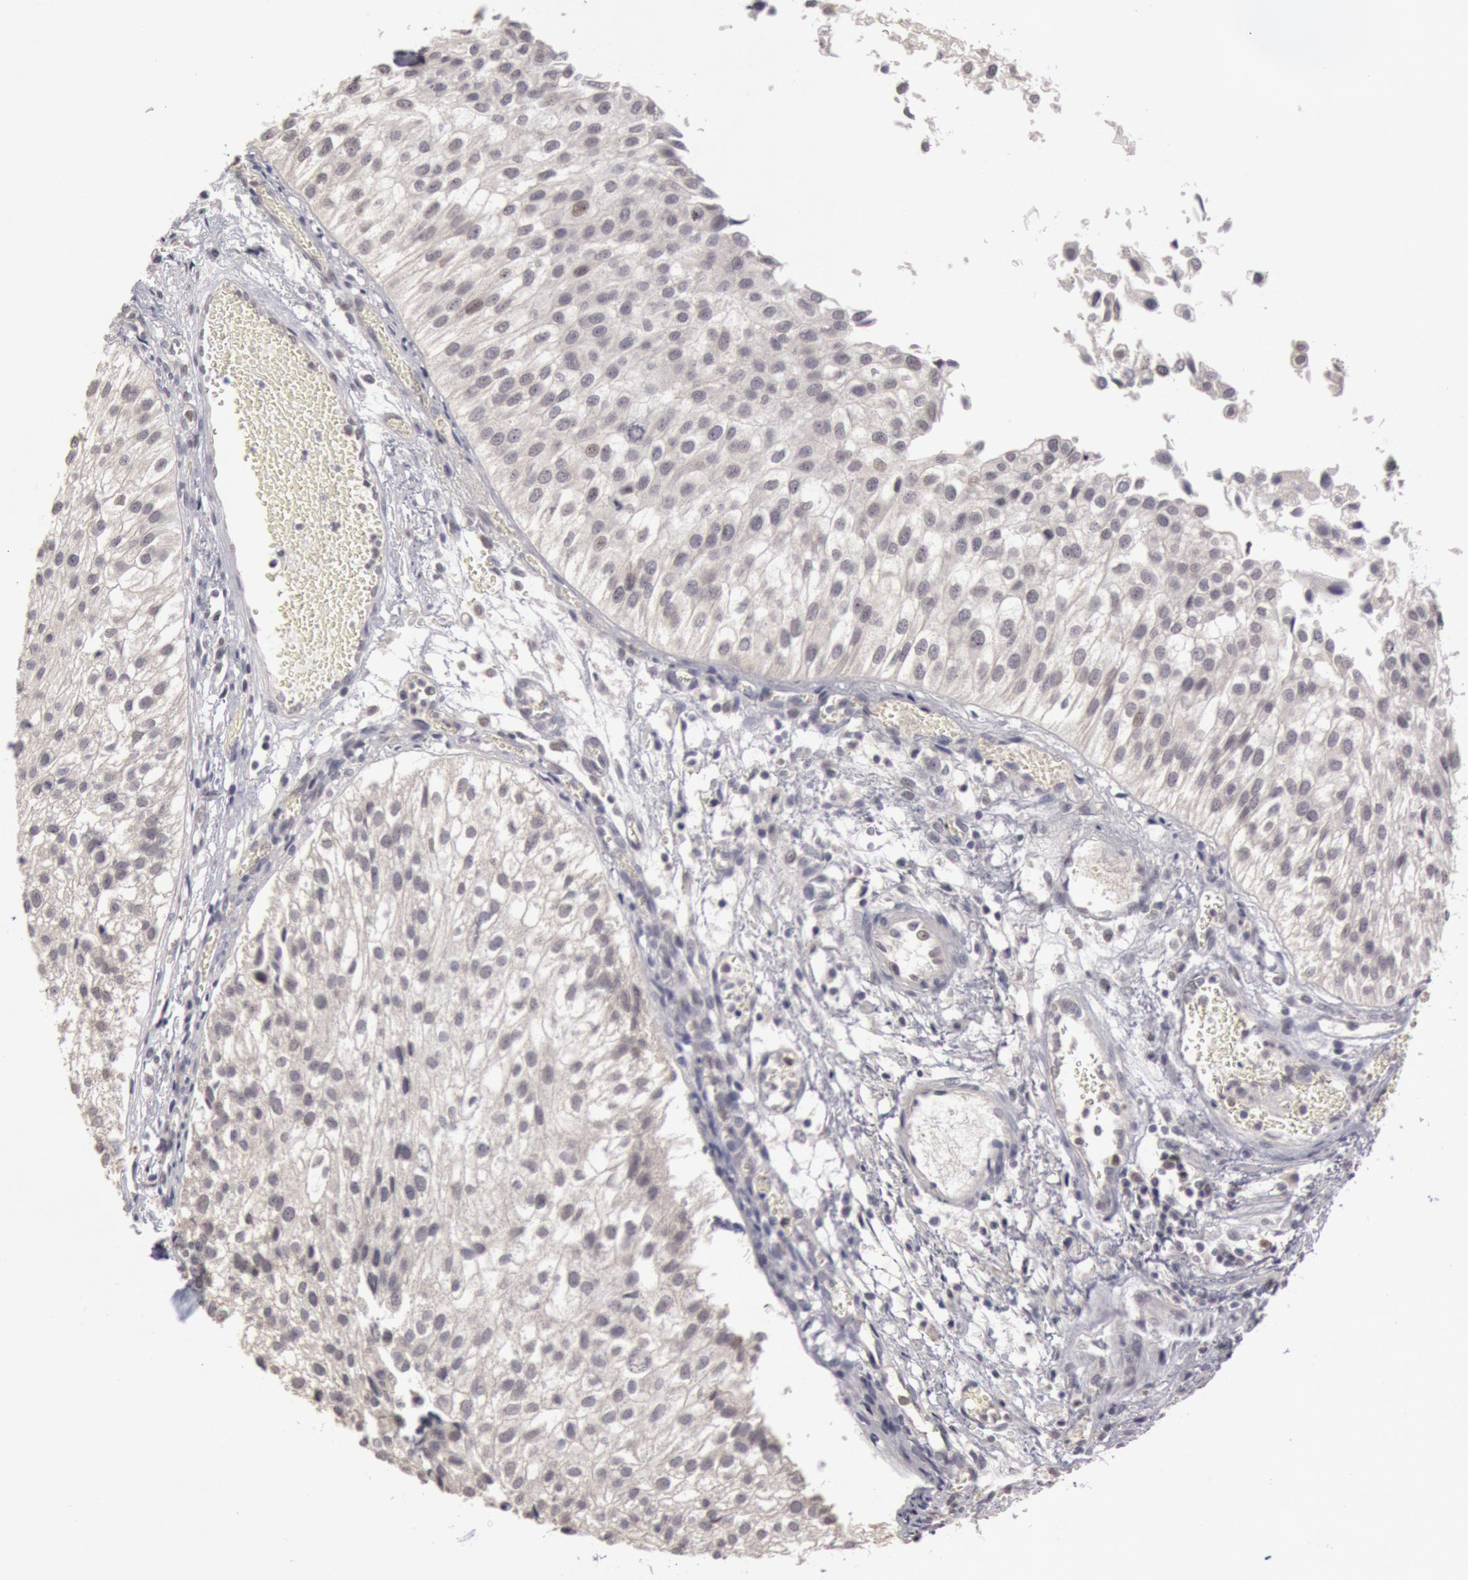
{"staining": {"intensity": "negative", "quantity": "none", "location": "none"}, "tissue": "urothelial cancer", "cell_type": "Tumor cells", "image_type": "cancer", "snomed": [{"axis": "morphology", "description": "Urothelial carcinoma, Low grade"}, {"axis": "topography", "description": "Urinary bladder"}], "caption": "An IHC photomicrograph of urothelial carcinoma (low-grade) is shown. There is no staining in tumor cells of urothelial carcinoma (low-grade).", "gene": "RIMBP3C", "patient": {"sex": "female", "age": 89}}